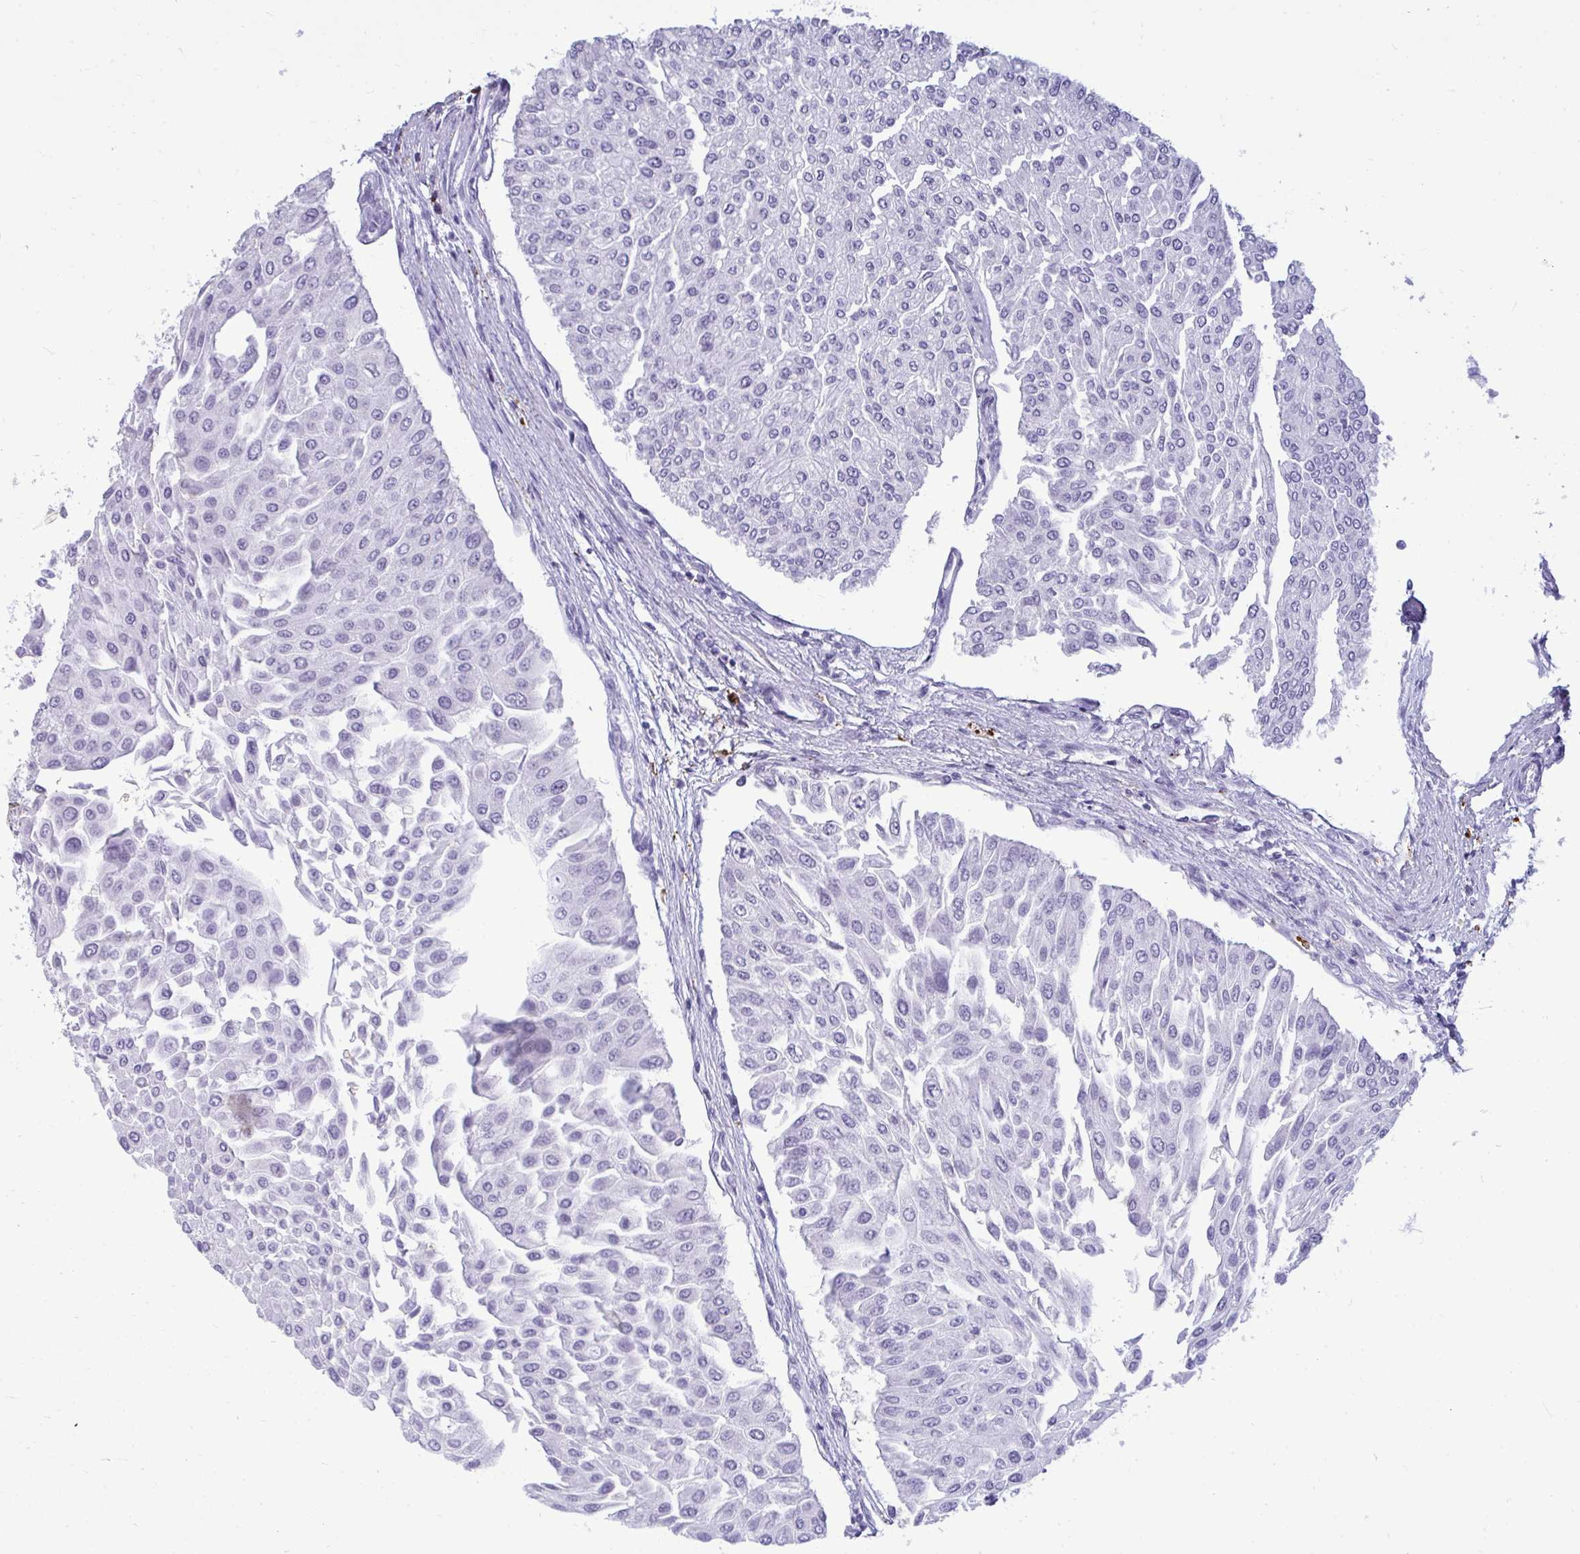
{"staining": {"intensity": "negative", "quantity": "none", "location": "none"}, "tissue": "urothelial cancer", "cell_type": "Tumor cells", "image_type": "cancer", "snomed": [{"axis": "morphology", "description": "Urothelial carcinoma, NOS"}, {"axis": "topography", "description": "Urinary bladder"}], "caption": "The histopathology image exhibits no staining of tumor cells in transitional cell carcinoma.", "gene": "ANKRD60", "patient": {"sex": "male", "age": 67}}